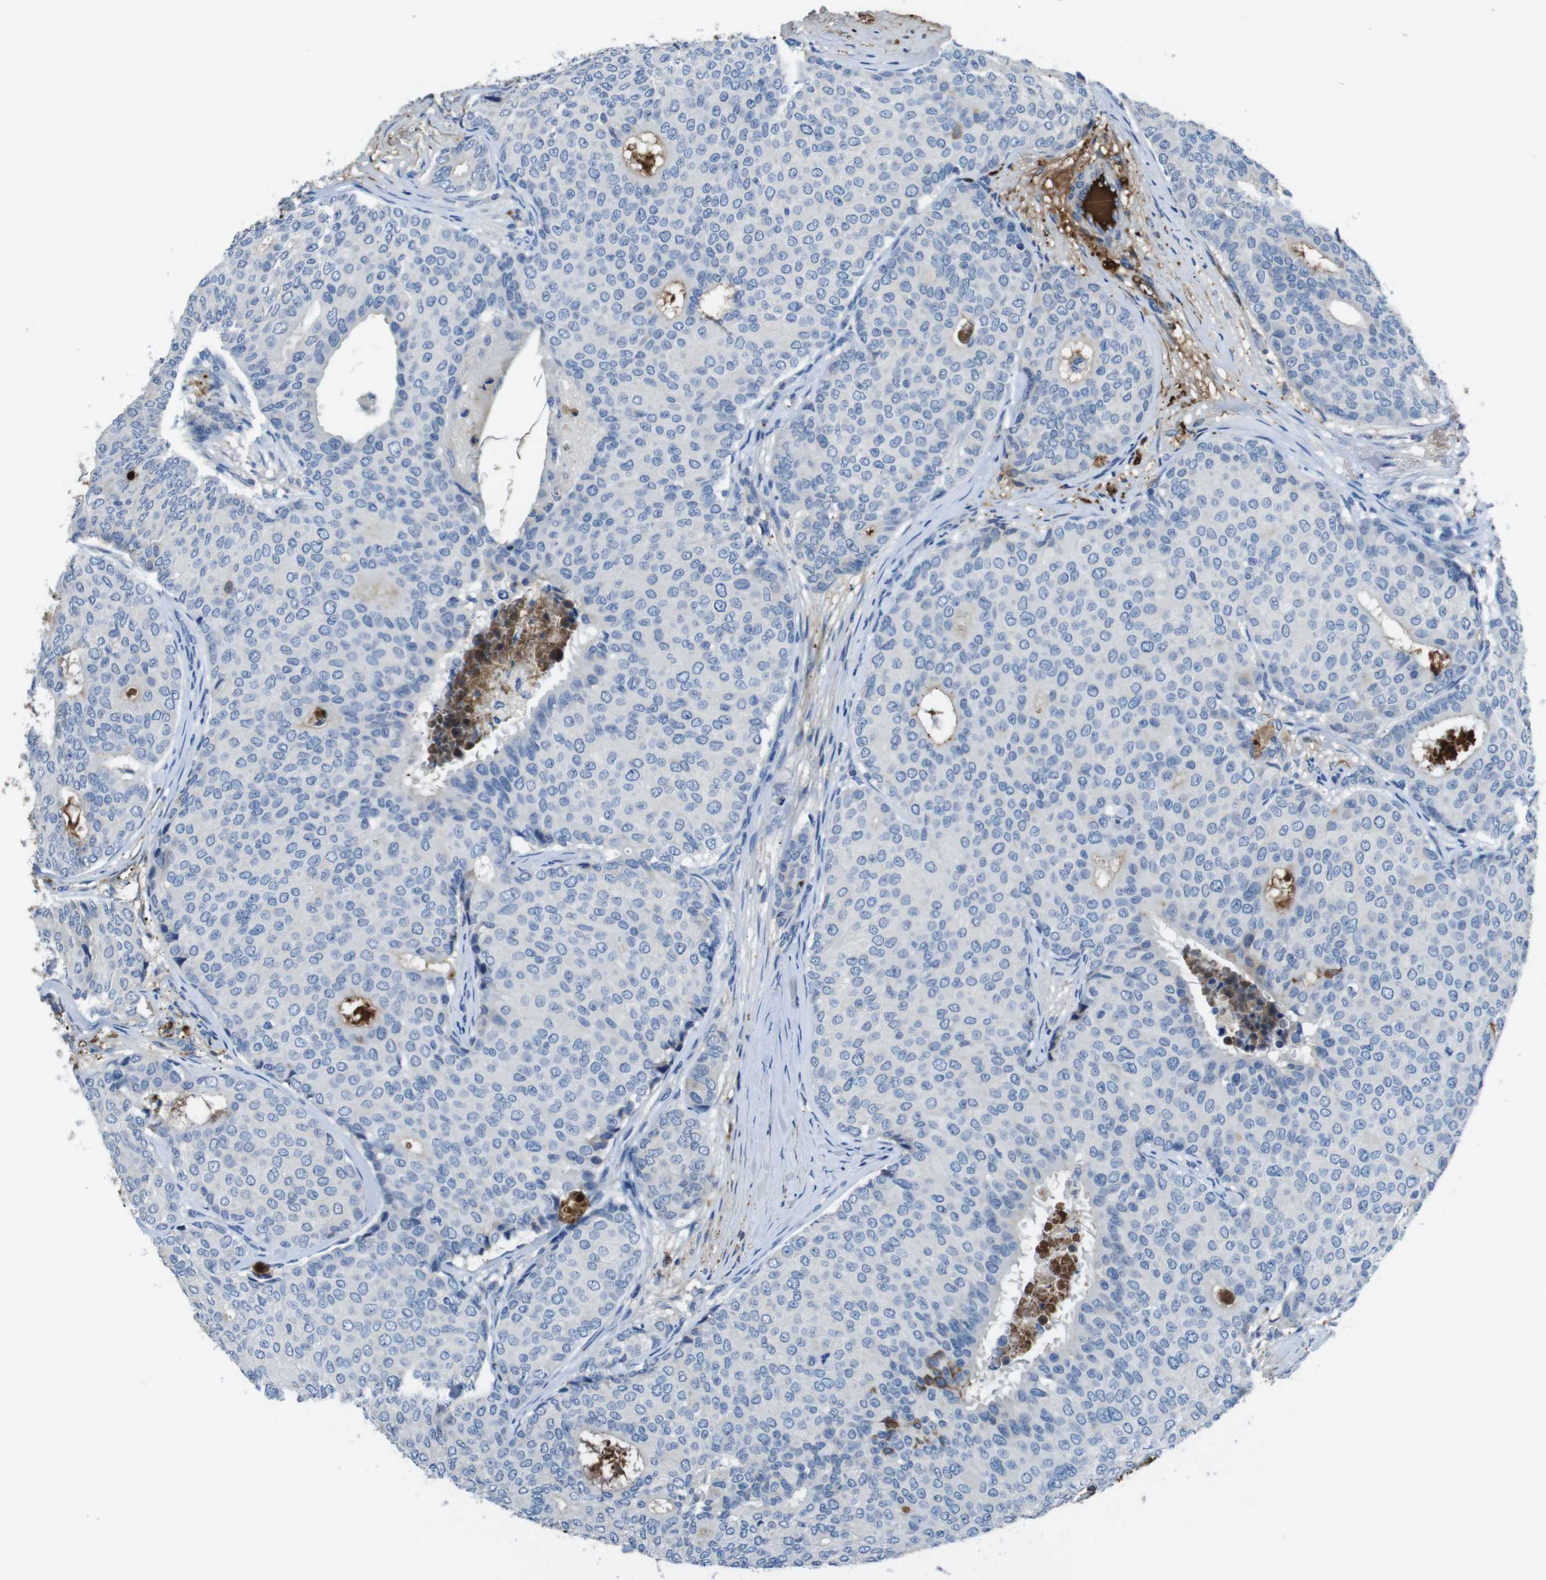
{"staining": {"intensity": "negative", "quantity": "none", "location": "none"}, "tissue": "breast cancer", "cell_type": "Tumor cells", "image_type": "cancer", "snomed": [{"axis": "morphology", "description": "Duct carcinoma"}, {"axis": "topography", "description": "Breast"}], "caption": "Immunohistochemistry histopathology image of breast cancer (infiltrating ductal carcinoma) stained for a protein (brown), which demonstrates no expression in tumor cells. The staining was performed using DAB (3,3'-diaminobenzidine) to visualize the protein expression in brown, while the nuclei were stained in blue with hematoxylin (Magnification: 20x).", "gene": "TMPRSS15", "patient": {"sex": "female", "age": 75}}